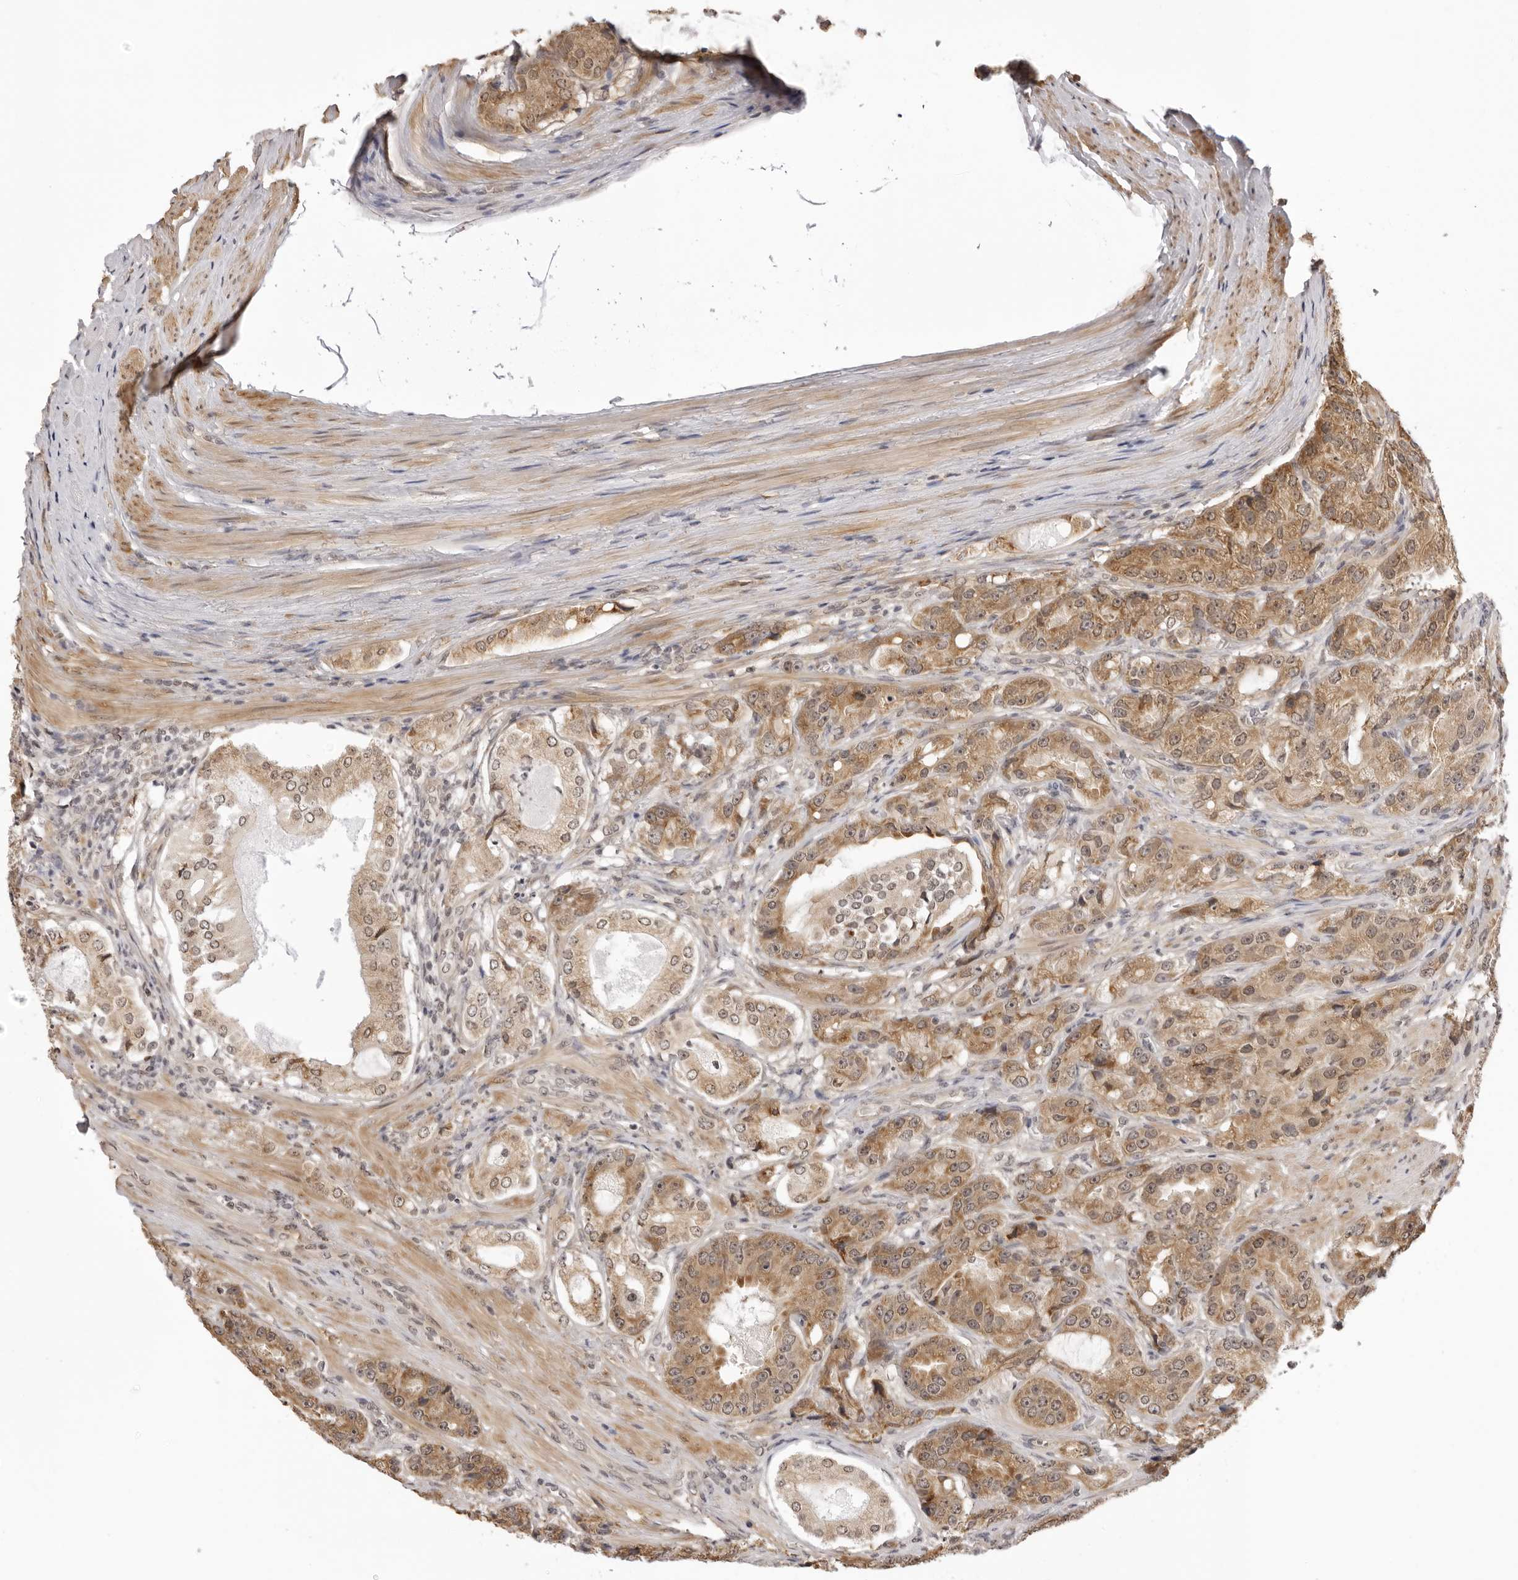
{"staining": {"intensity": "moderate", "quantity": ">75%", "location": "cytoplasmic/membranous"}, "tissue": "prostate cancer", "cell_type": "Tumor cells", "image_type": "cancer", "snomed": [{"axis": "morphology", "description": "Adenocarcinoma, High grade"}, {"axis": "topography", "description": "Prostate"}], "caption": "A photomicrograph of prostate cancer (adenocarcinoma (high-grade)) stained for a protein reveals moderate cytoplasmic/membranous brown staining in tumor cells. The staining was performed using DAB (3,3'-diaminobenzidine), with brown indicating positive protein expression. Nuclei are stained blue with hematoxylin.", "gene": "ZC3H11A", "patient": {"sex": "male", "age": 60}}